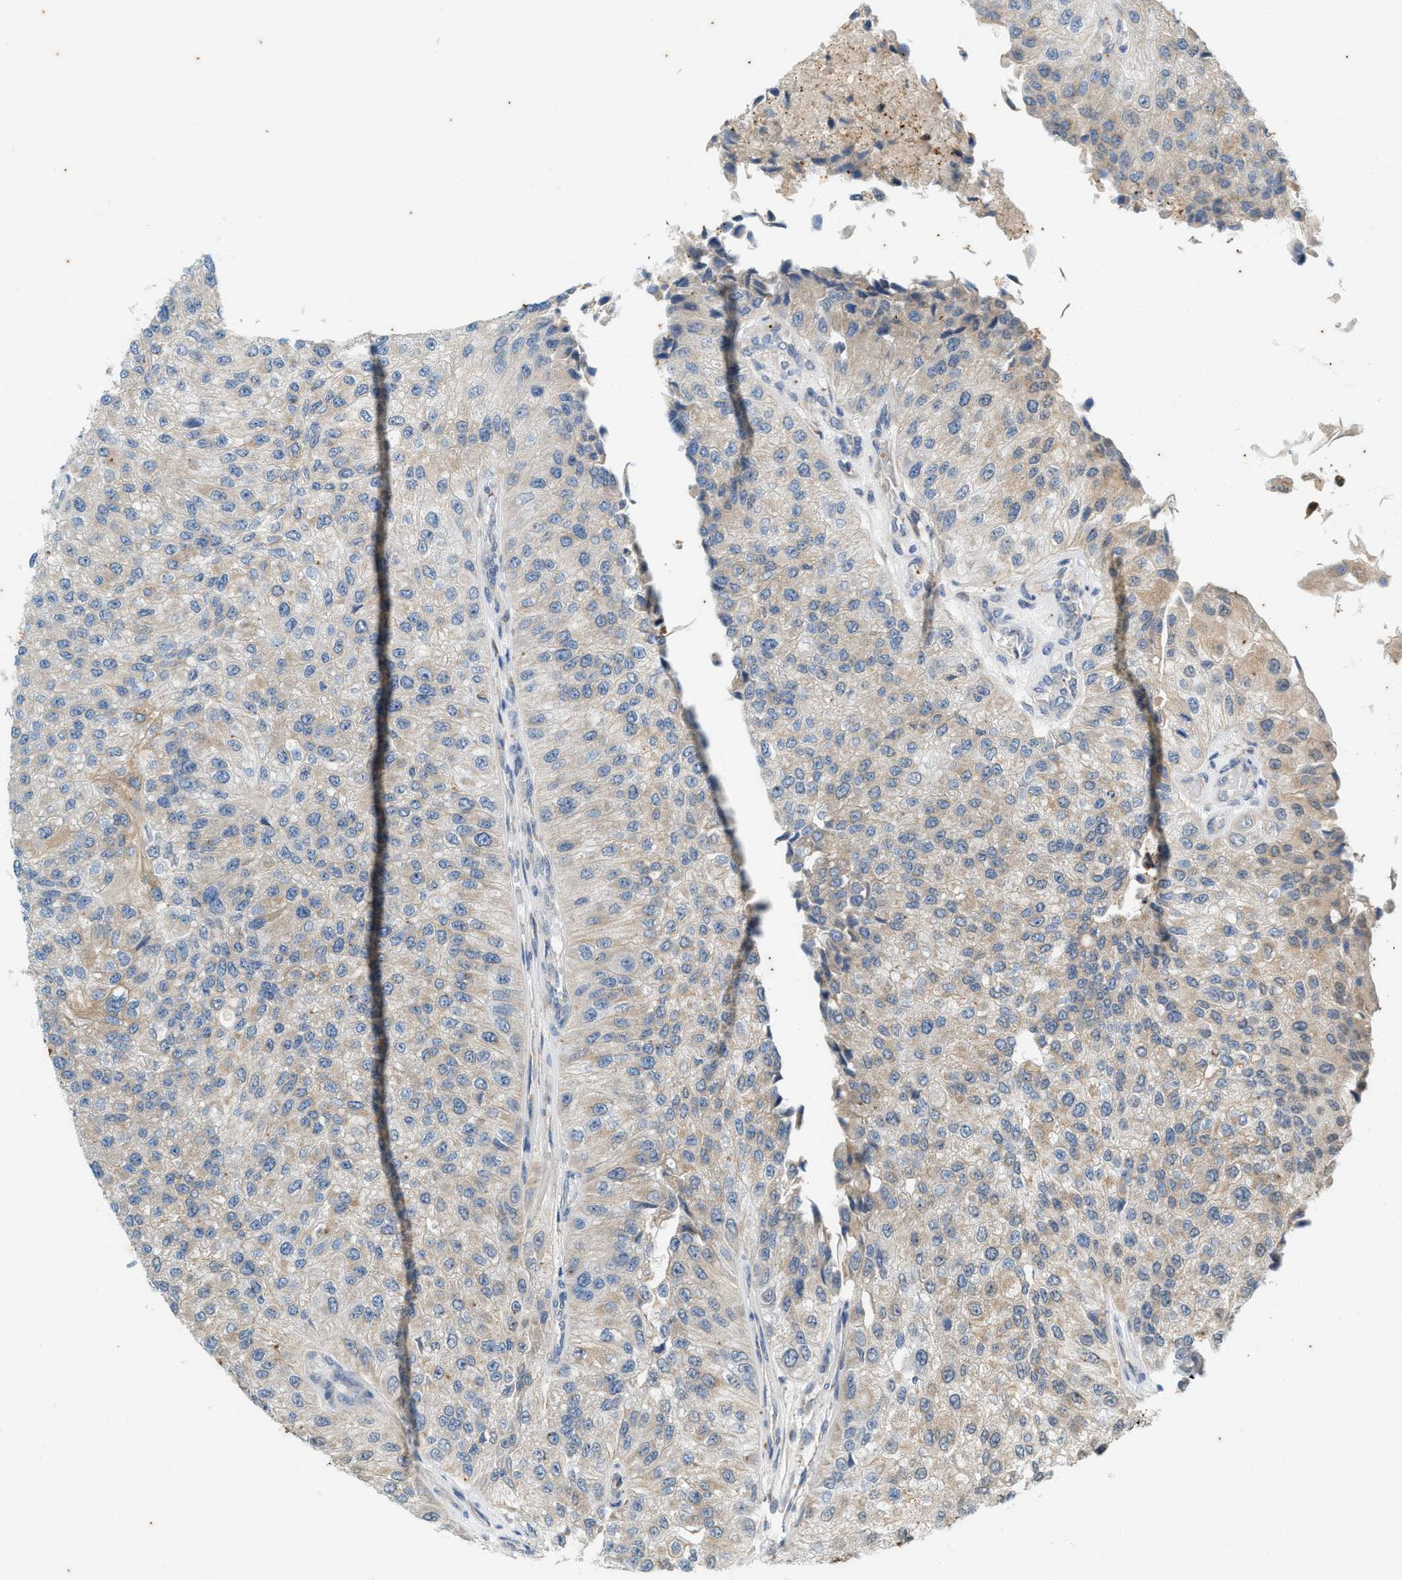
{"staining": {"intensity": "weak", "quantity": "<25%", "location": "cytoplasmic/membranous"}, "tissue": "urothelial cancer", "cell_type": "Tumor cells", "image_type": "cancer", "snomed": [{"axis": "morphology", "description": "Urothelial carcinoma, High grade"}, {"axis": "topography", "description": "Kidney"}, {"axis": "topography", "description": "Urinary bladder"}], "caption": "Human urothelial cancer stained for a protein using IHC reveals no staining in tumor cells.", "gene": "CHPF2", "patient": {"sex": "male", "age": 77}}